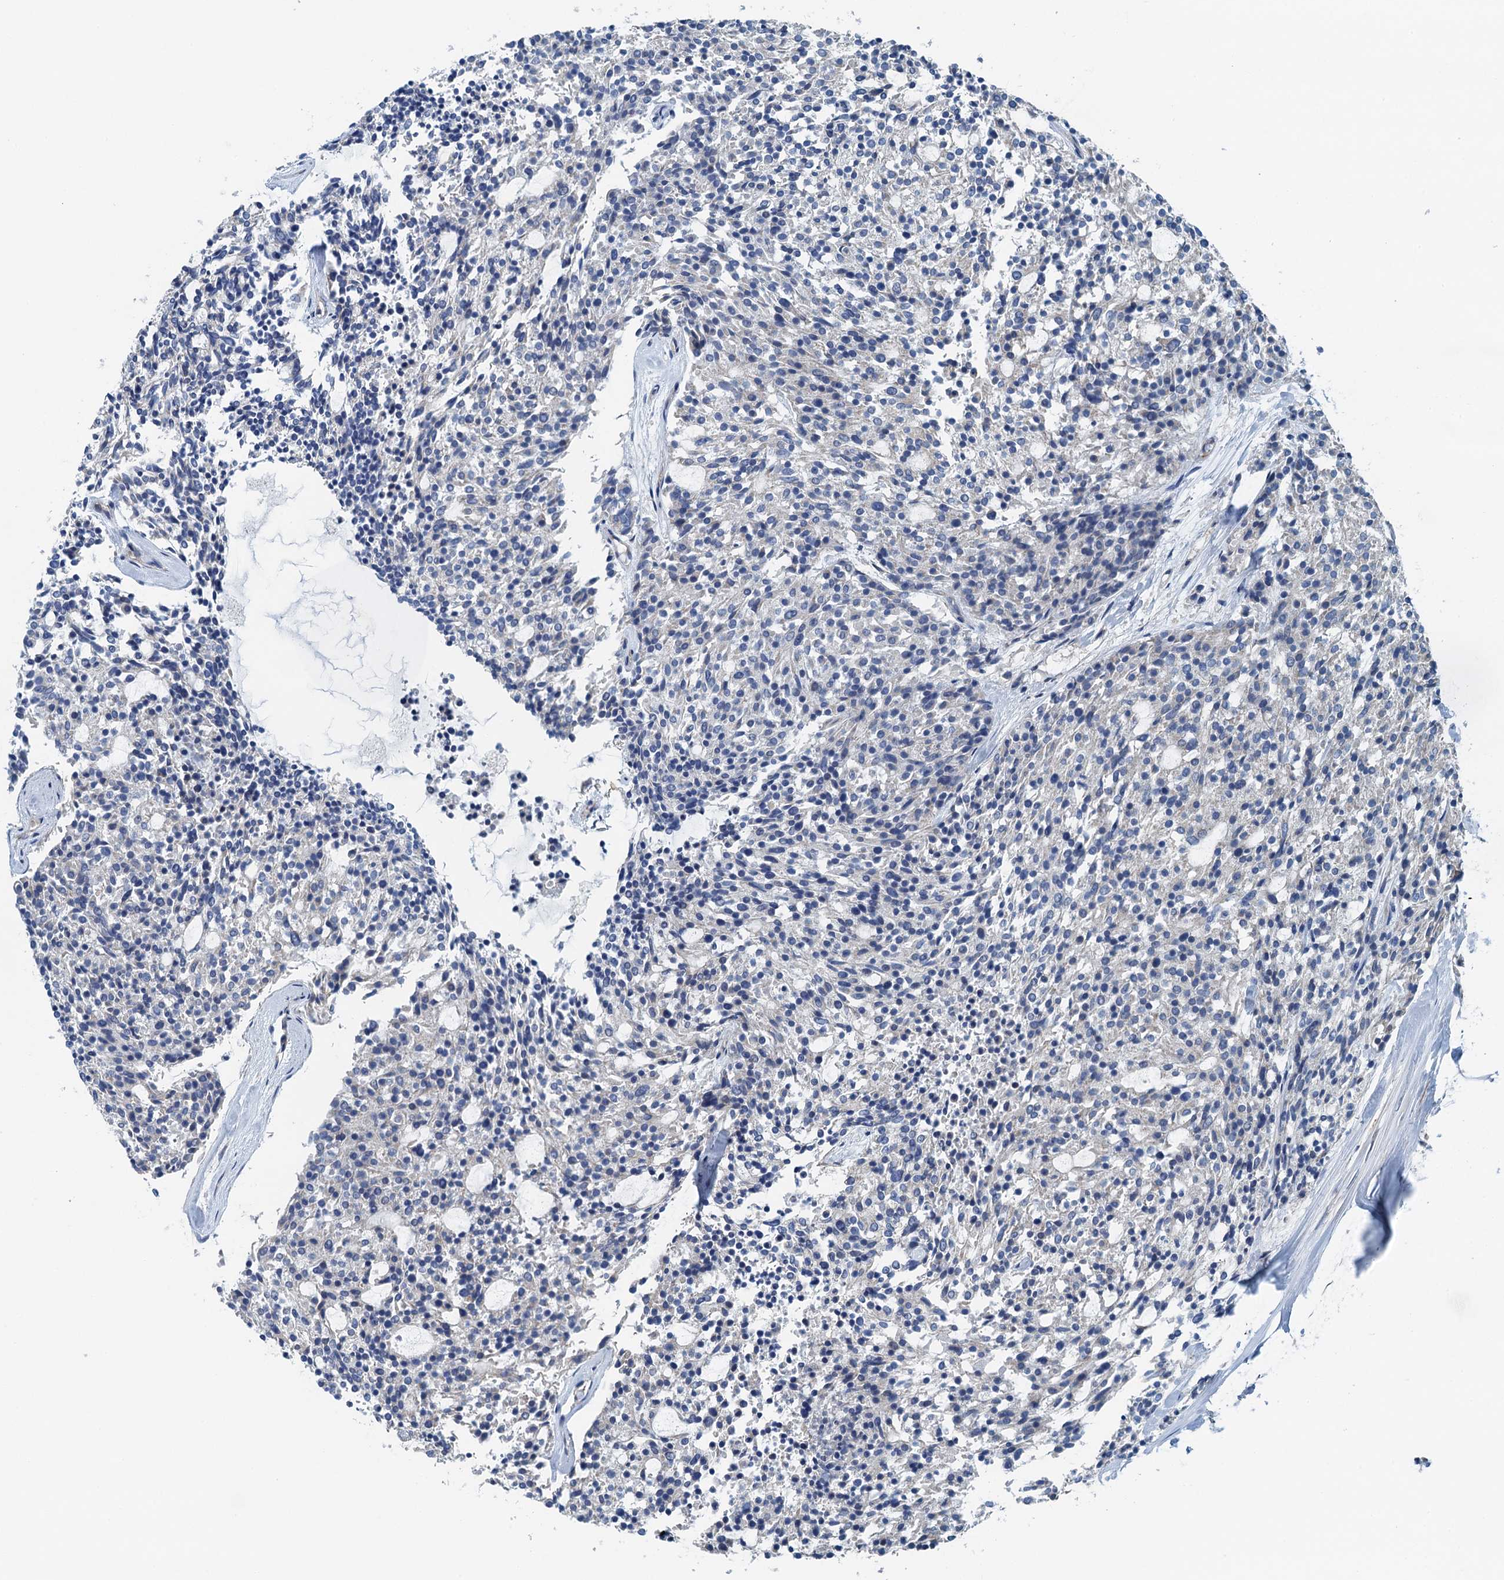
{"staining": {"intensity": "negative", "quantity": "none", "location": "none"}, "tissue": "carcinoid", "cell_type": "Tumor cells", "image_type": "cancer", "snomed": [{"axis": "morphology", "description": "Carcinoid, malignant, NOS"}, {"axis": "topography", "description": "Pancreas"}], "caption": "Tumor cells are negative for protein expression in human carcinoid (malignant).", "gene": "PPP1R14D", "patient": {"sex": "female", "age": 54}}